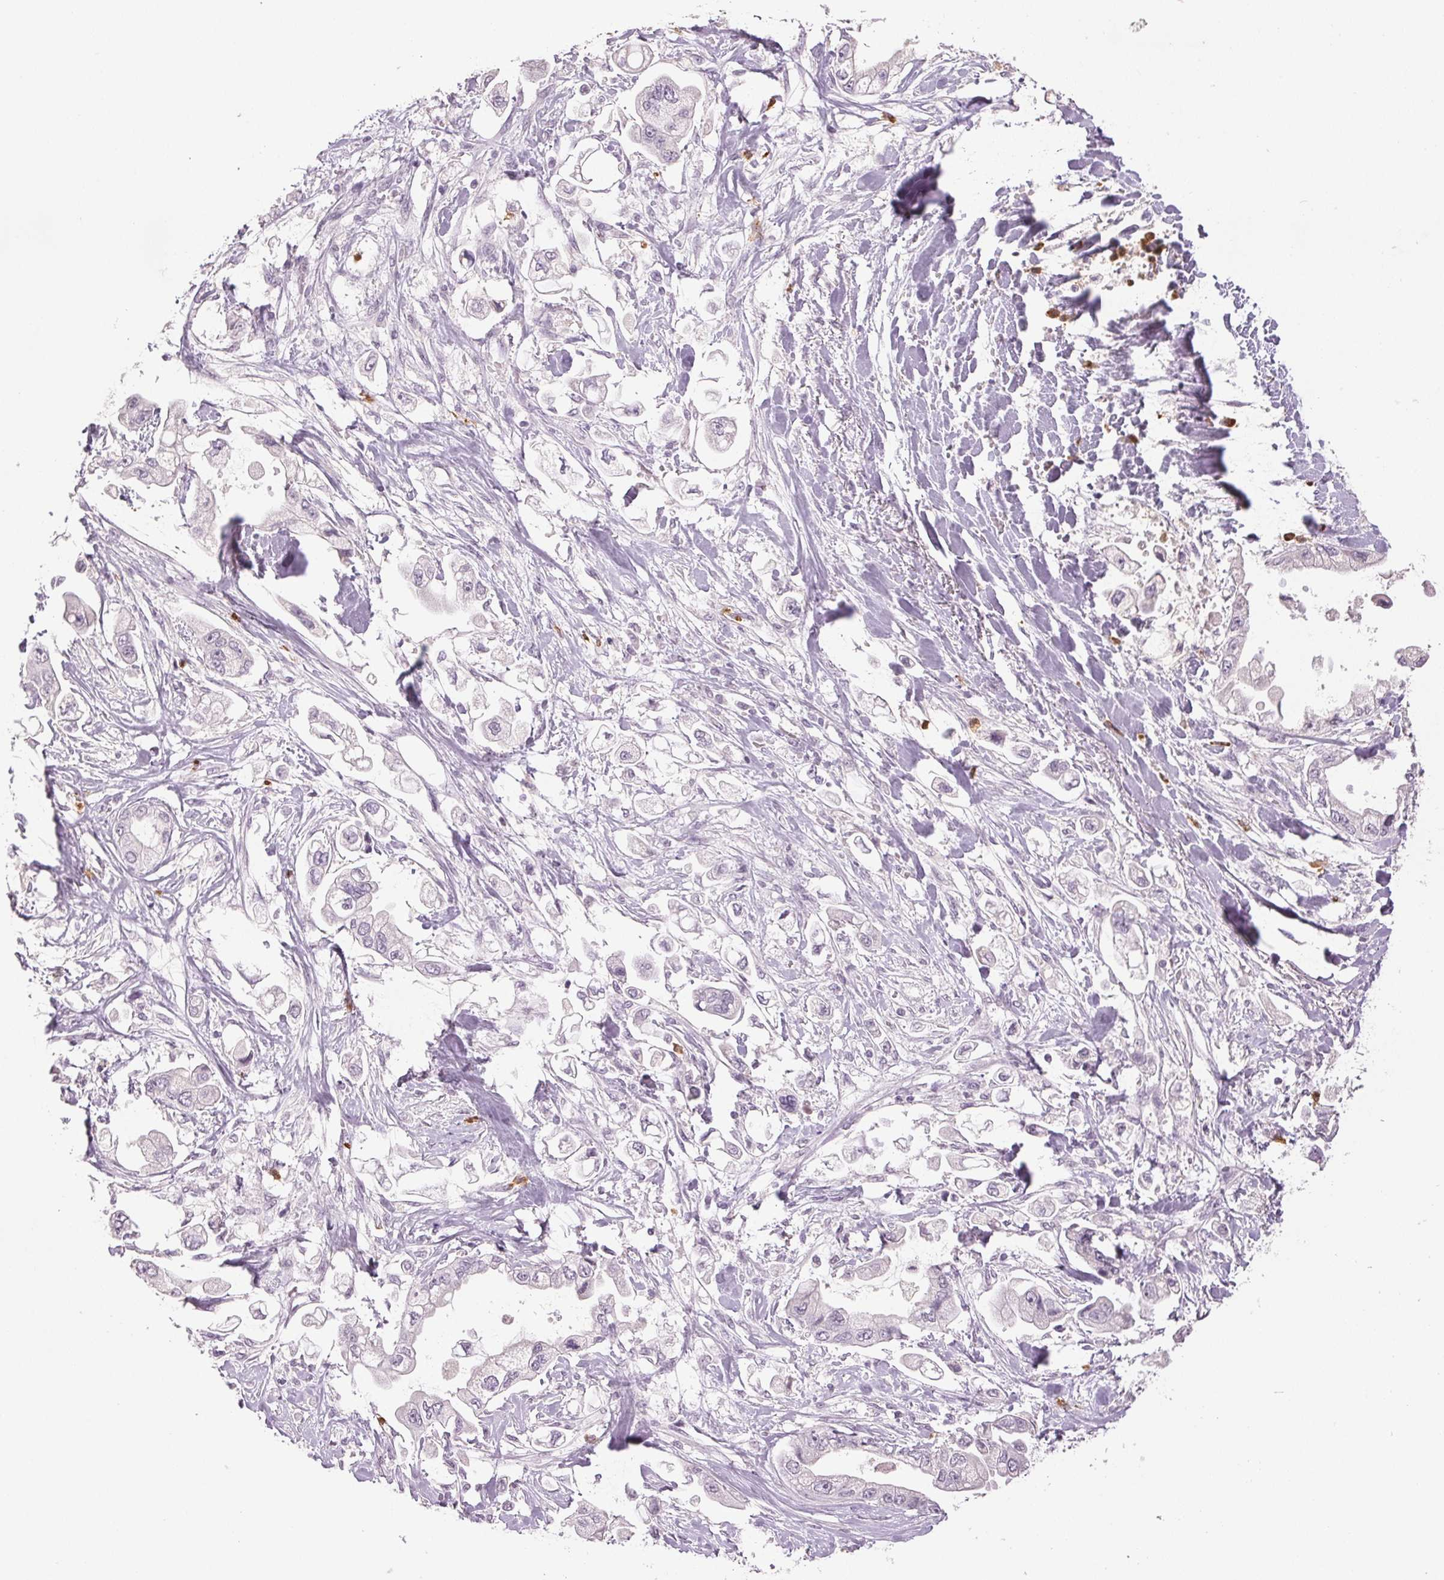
{"staining": {"intensity": "negative", "quantity": "none", "location": "none"}, "tissue": "stomach cancer", "cell_type": "Tumor cells", "image_type": "cancer", "snomed": [{"axis": "morphology", "description": "Adenocarcinoma, NOS"}, {"axis": "topography", "description": "Stomach"}], "caption": "DAB immunohistochemical staining of stomach cancer demonstrates no significant staining in tumor cells.", "gene": "LTF", "patient": {"sex": "male", "age": 62}}